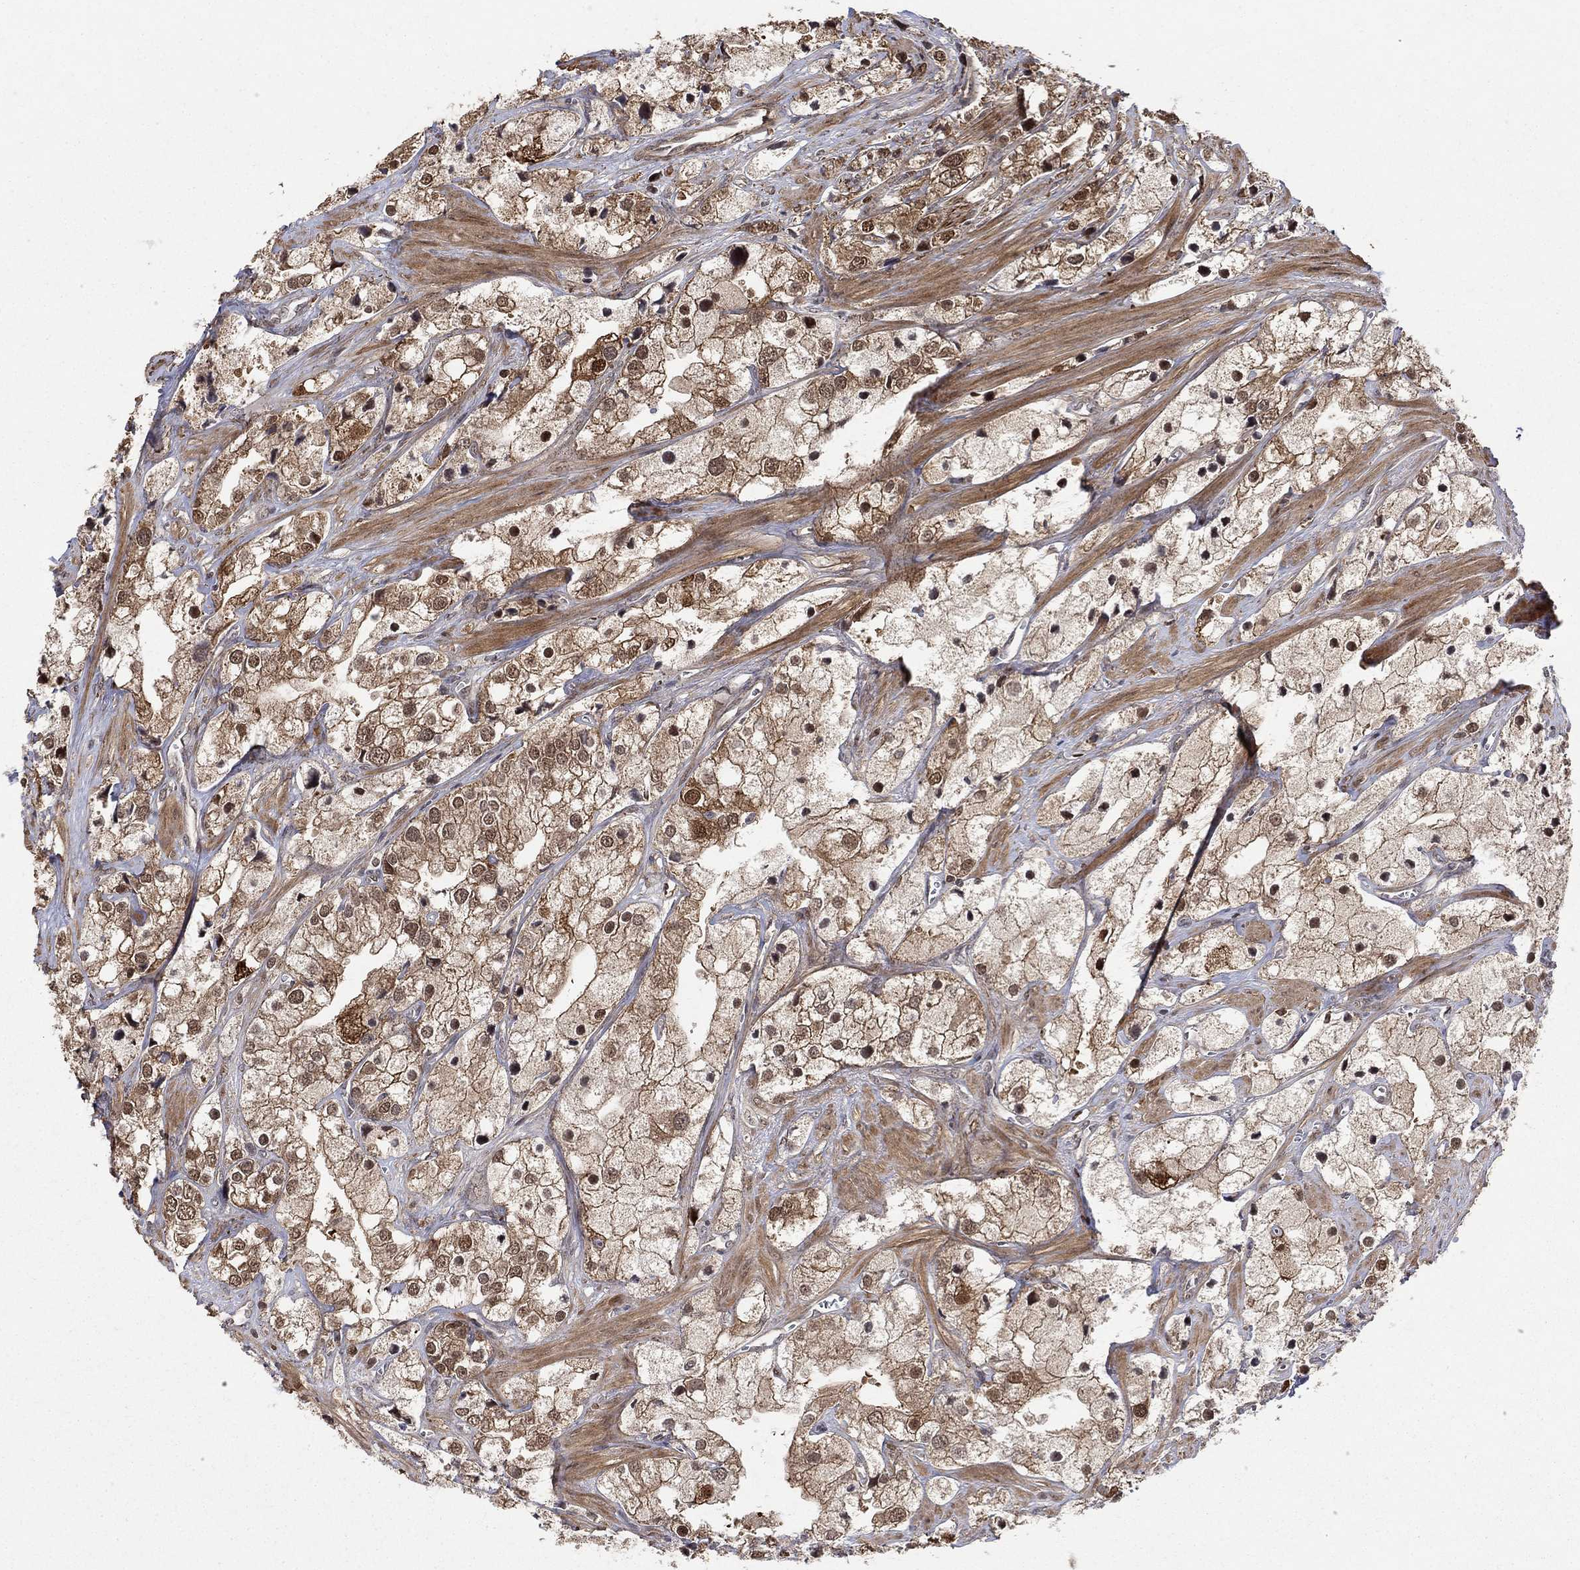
{"staining": {"intensity": "moderate", "quantity": ">75%", "location": "cytoplasmic/membranous,nuclear"}, "tissue": "prostate cancer", "cell_type": "Tumor cells", "image_type": "cancer", "snomed": [{"axis": "morphology", "description": "Adenocarcinoma, NOS"}, {"axis": "topography", "description": "Prostate and seminal vesicle, NOS"}, {"axis": "topography", "description": "Prostate"}], "caption": "Protein expression by IHC displays moderate cytoplasmic/membranous and nuclear staining in about >75% of tumor cells in adenocarcinoma (prostate).", "gene": "CCDC66", "patient": {"sex": "male", "age": 79}}